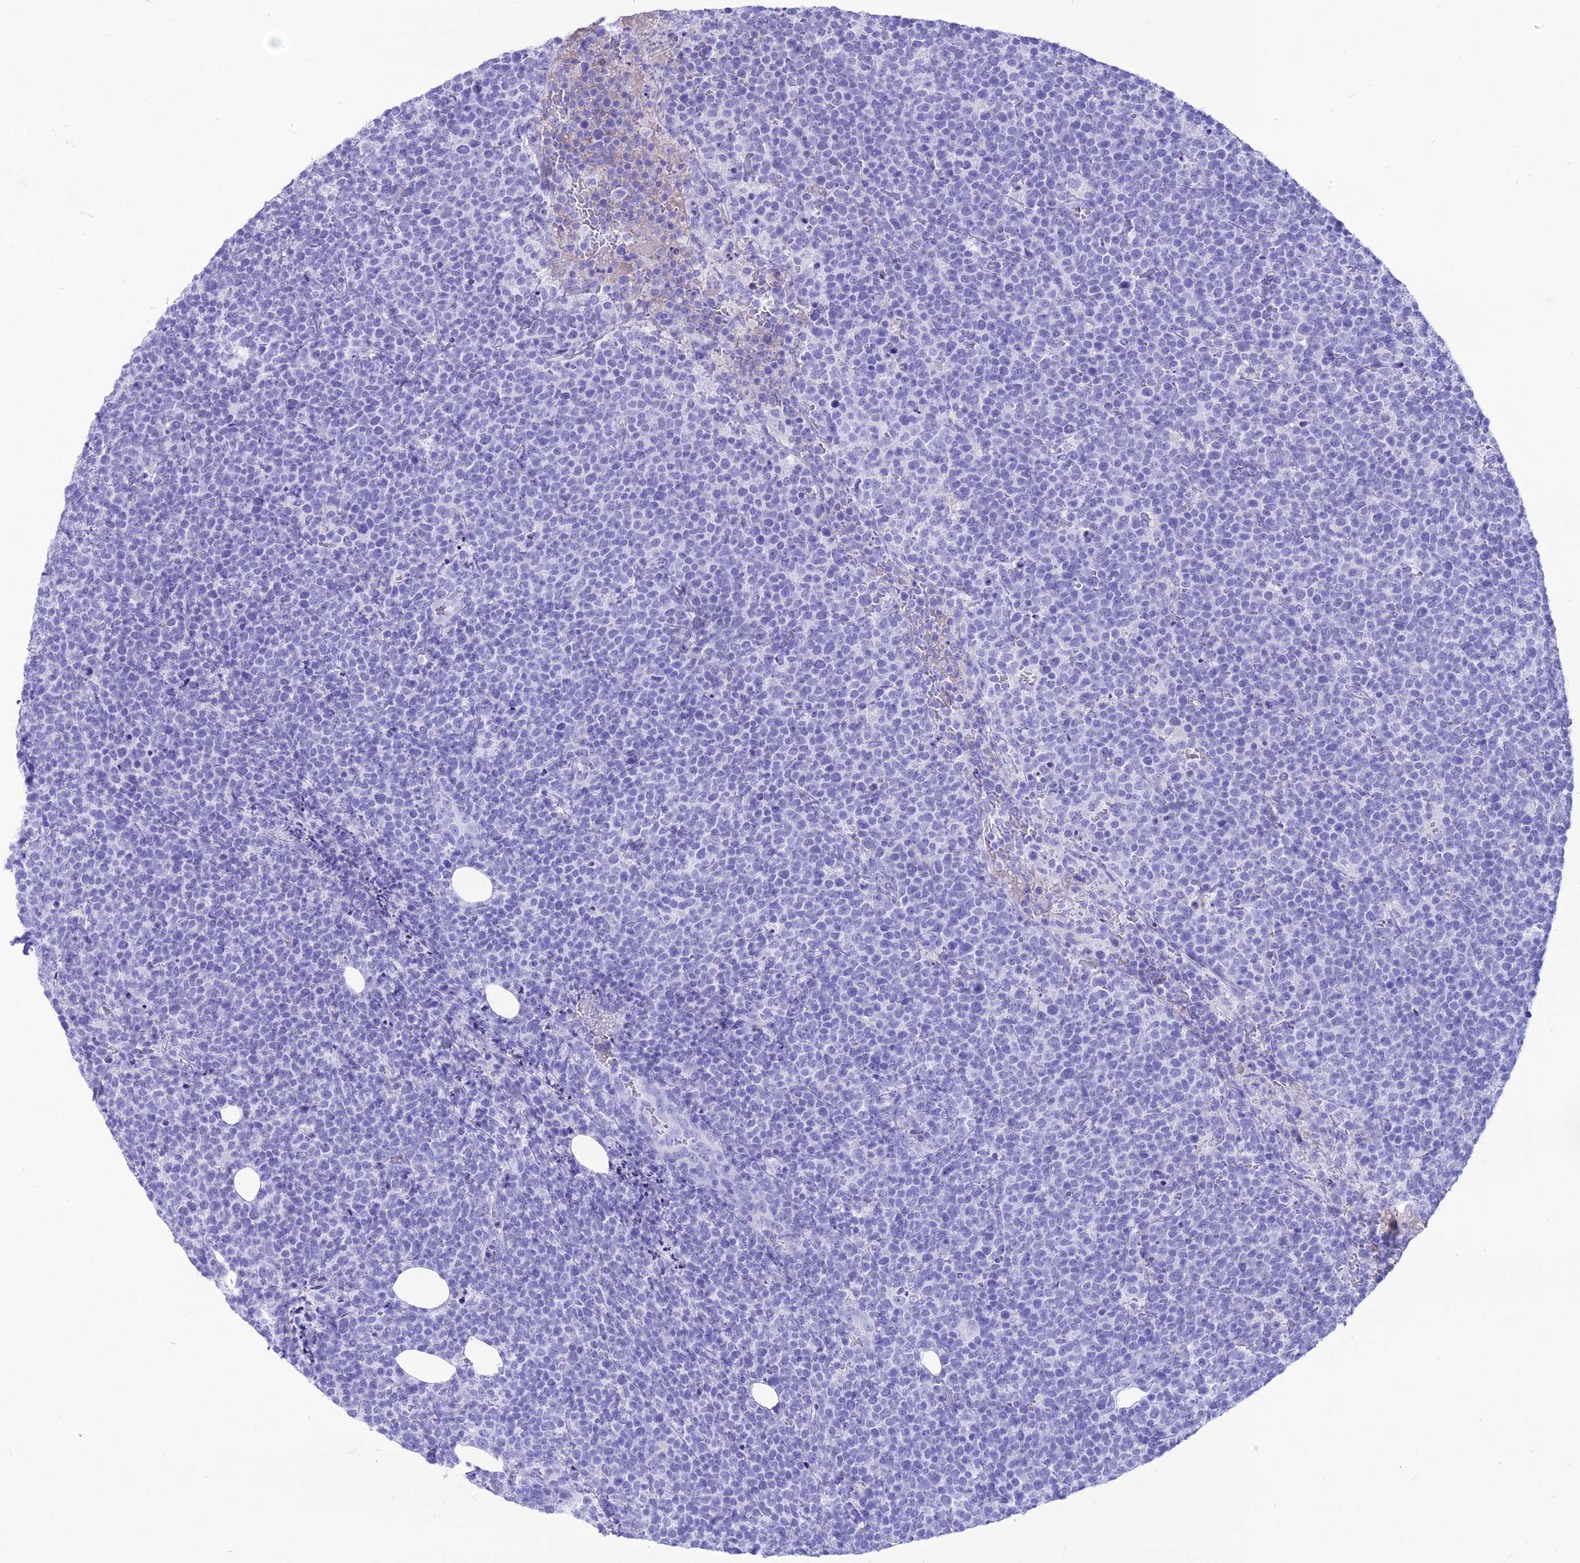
{"staining": {"intensity": "negative", "quantity": "none", "location": "none"}, "tissue": "lymphoma", "cell_type": "Tumor cells", "image_type": "cancer", "snomed": [{"axis": "morphology", "description": "Malignant lymphoma, non-Hodgkin's type, High grade"}, {"axis": "topography", "description": "Lymph node"}], "caption": "Malignant lymphoma, non-Hodgkin's type (high-grade) was stained to show a protein in brown. There is no significant staining in tumor cells.", "gene": "PNMA5", "patient": {"sex": "male", "age": 61}}